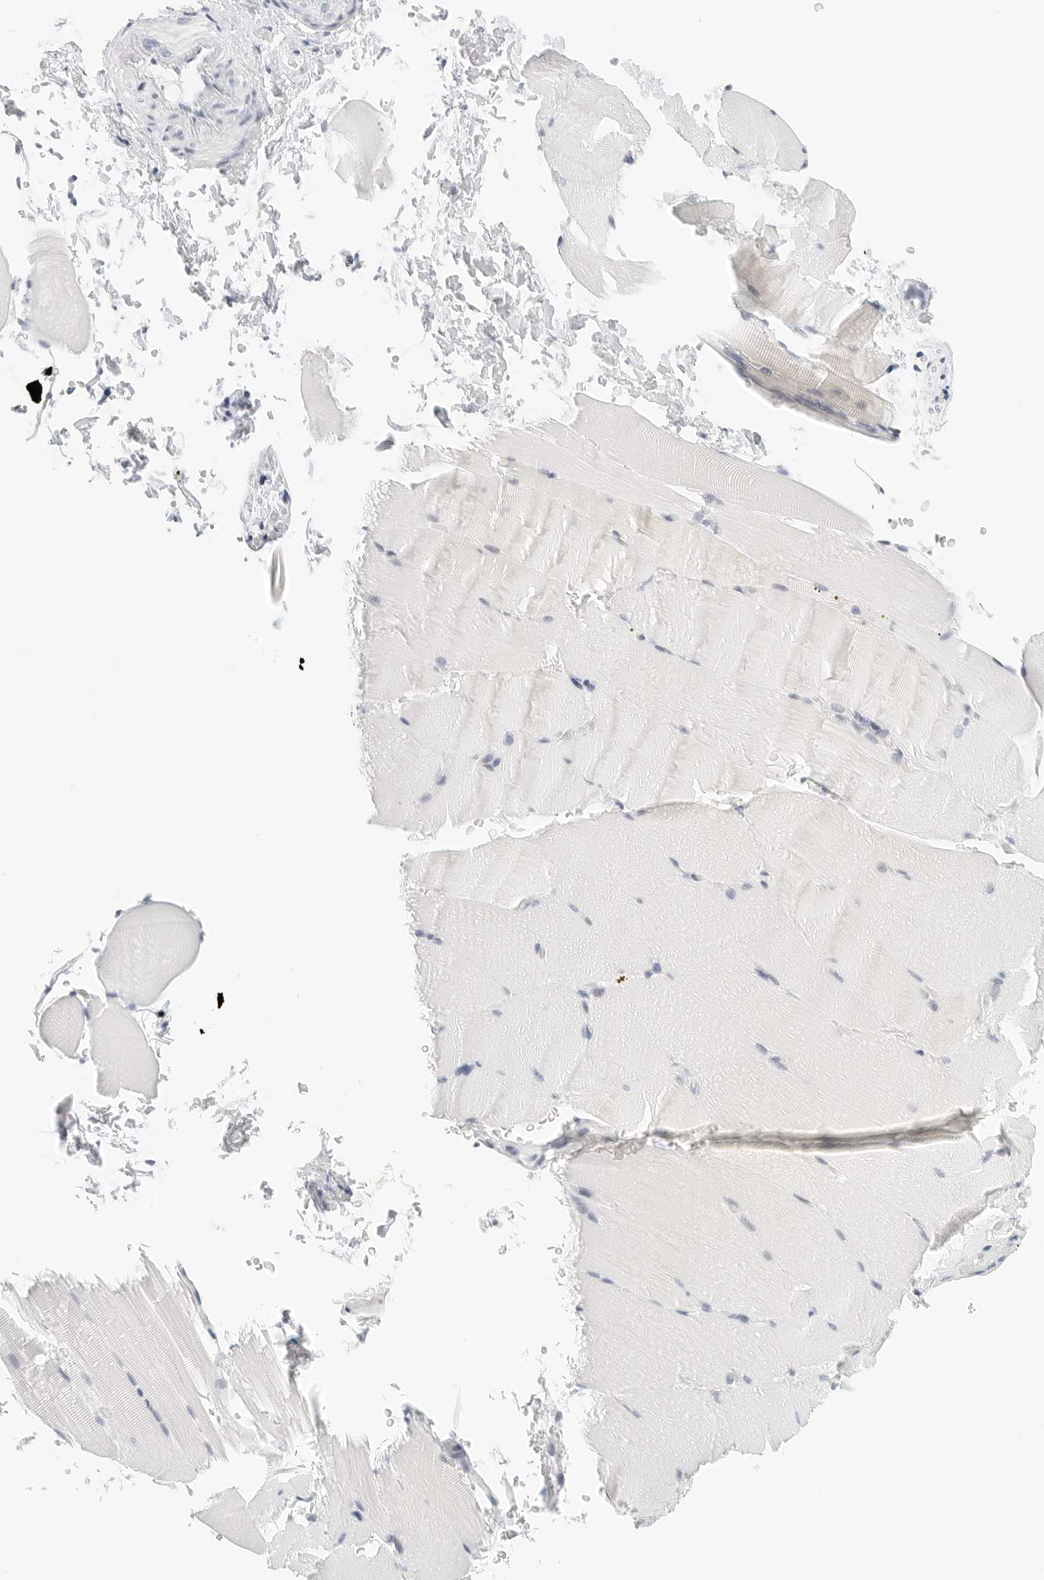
{"staining": {"intensity": "weak", "quantity": "<25%", "location": "cytoplasmic/membranous"}, "tissue": "skeletal muscle", "cell_type": "Myocytes", "image_type": "normal", "snomed": [{"axis": "morphology", "description": "Normal tissue, NOS"}, {"axis": "topography", "description": "Skeletal muscle"}, {"axis": "topography", "description": "Parathyroid gland"}], "caption": "The immunohistochemistry (IHC) micrograph has no significant expression in myocytes of skeletal muscle.", "gene": "CD22", "patient": {"sex": "female", "age": 37}}